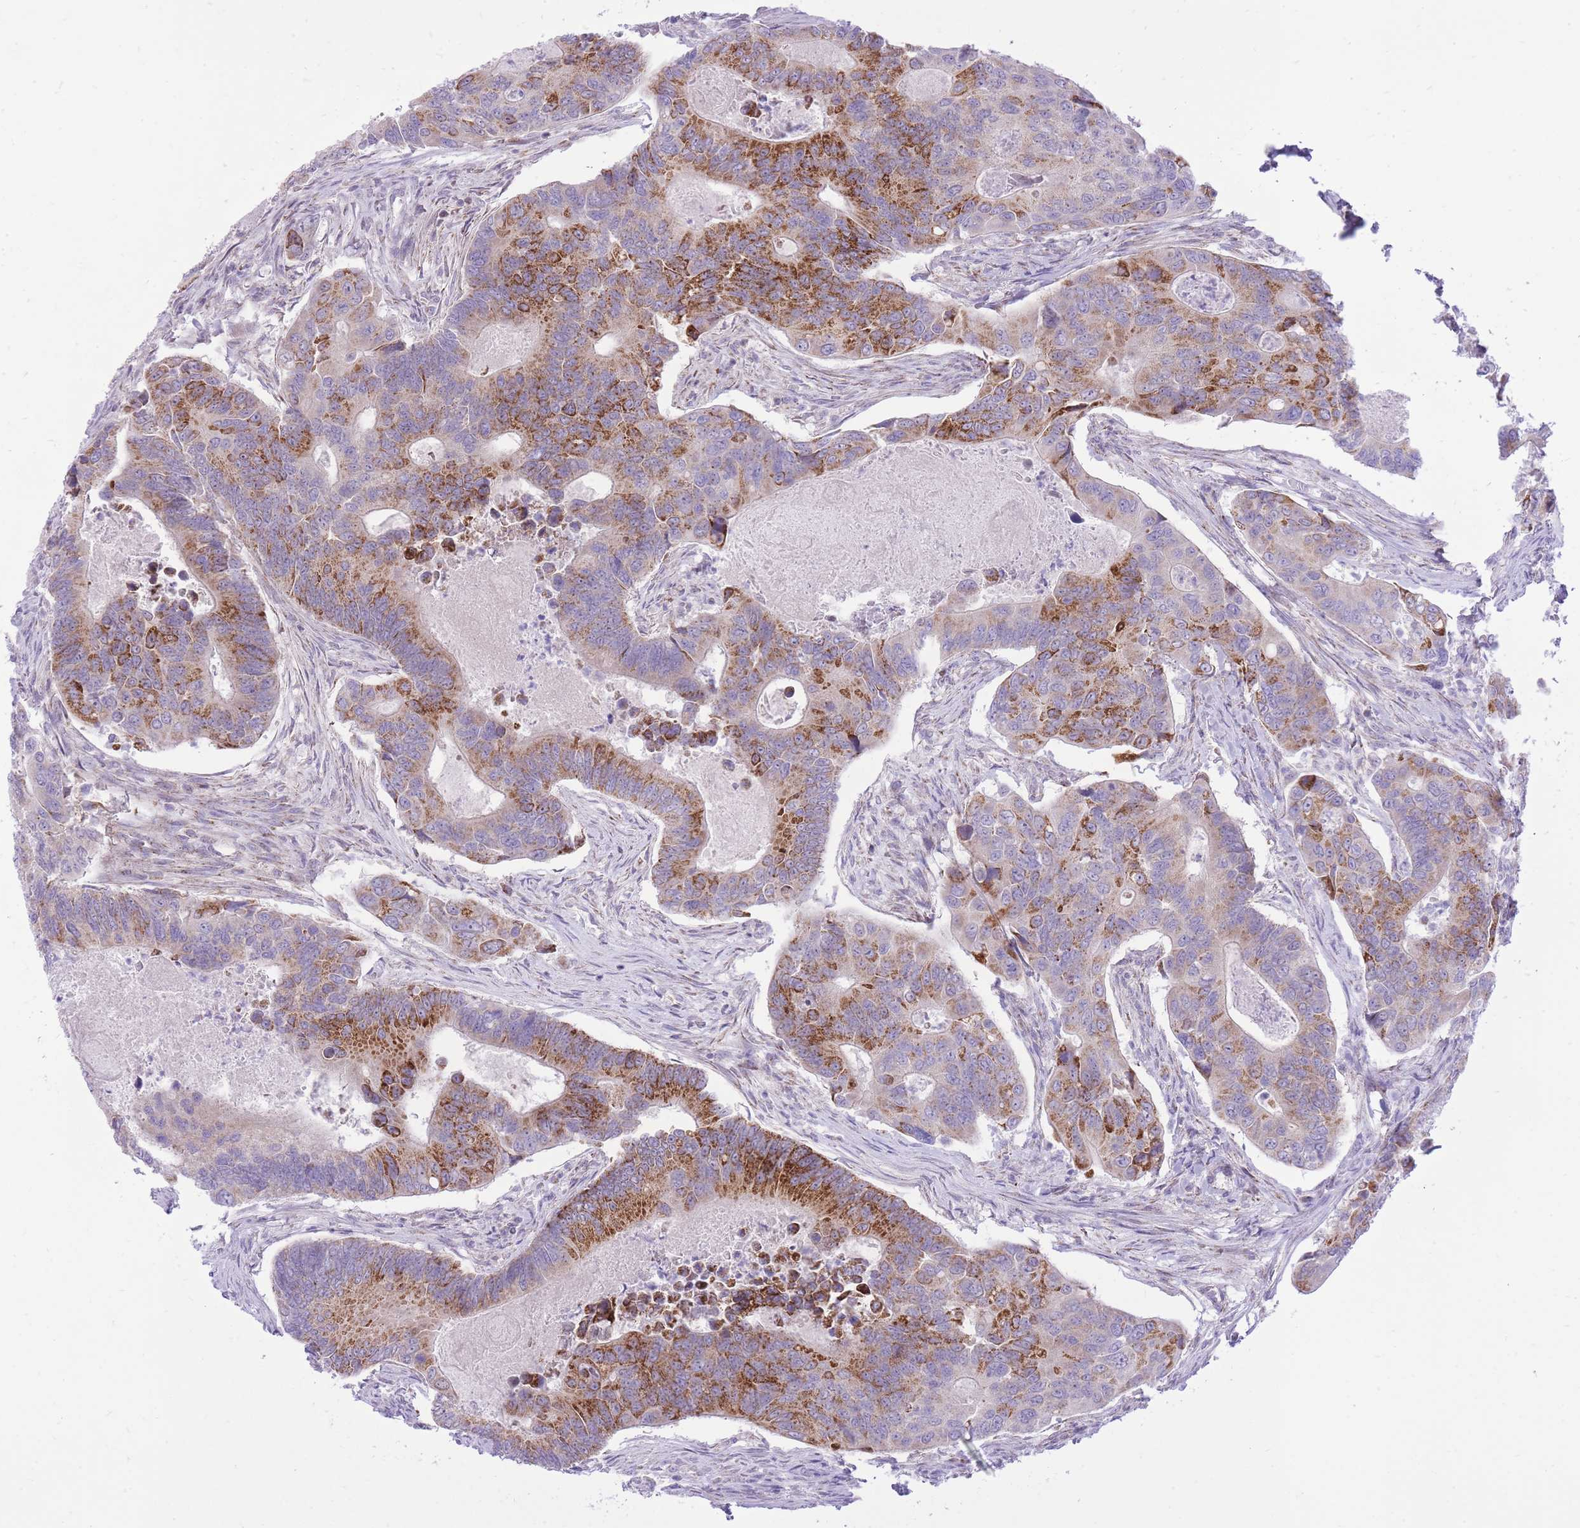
{"staining": {"intensity": "strong", "quantity": "25%-75%", "location": "cytoplasmic/membranous"}, "tissue": "colorectal cancer", "cell_type": "Tumor cells", "image_type": "cancer", "snomed": [{"axis": "morphology", "description": "Adenocarcinoma, NOS"}, {"axis": "topography", "description": "Colon"}], "caption": "Immunohistochemistry micrograph of neoplastic tissue: adenocarcinoma (colorectal) stained using immunohistochemistry (IHC) reveals high levels of strong protein expression localized specifically in the cytoplasmic/membranous of tumor cells, appearing as a cytoplasmic/membranous brown color.", "gene": "DENND2D", "patient": {"sex": "female", "age": 67}}